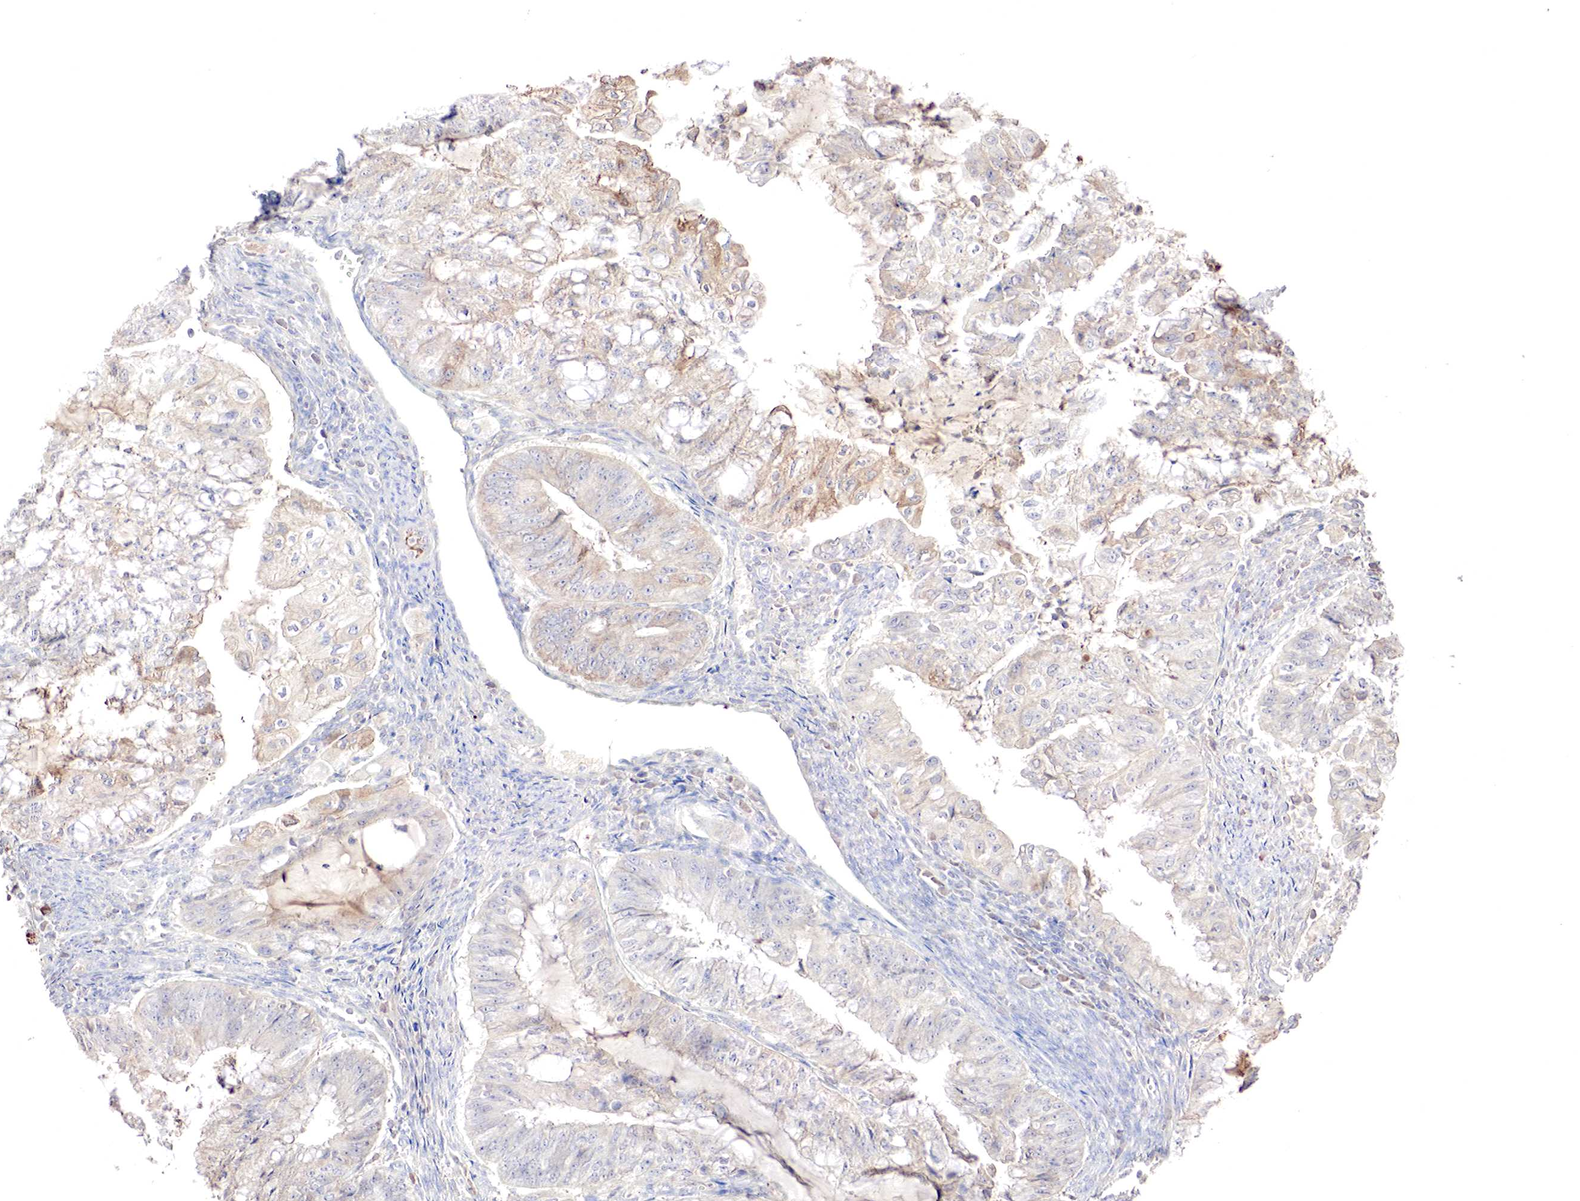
{"staining": {"intensity": "weak", "quantity": "25%-75%", "location": "cytoplasmic/membranous"}, "tissue": "endometrial cancer", "cell_type": "Tumor cells", "image_type": "cancer", "snomed": [{"axis": "morphology", "description": "Adenocarcinoma, NOS"}, {"axis": "topography", "description": "Endometrium"}], "caption": "The photomicrograph displays immunohistochemical staining of endometrial cancer (adenocarcinoma). There is weak cytoplasmic/membranous expression is seen in approximately 25%-75% of tumor cells.", "gene": "GATA1", "patient": {"sex": "female", "age": 75}}